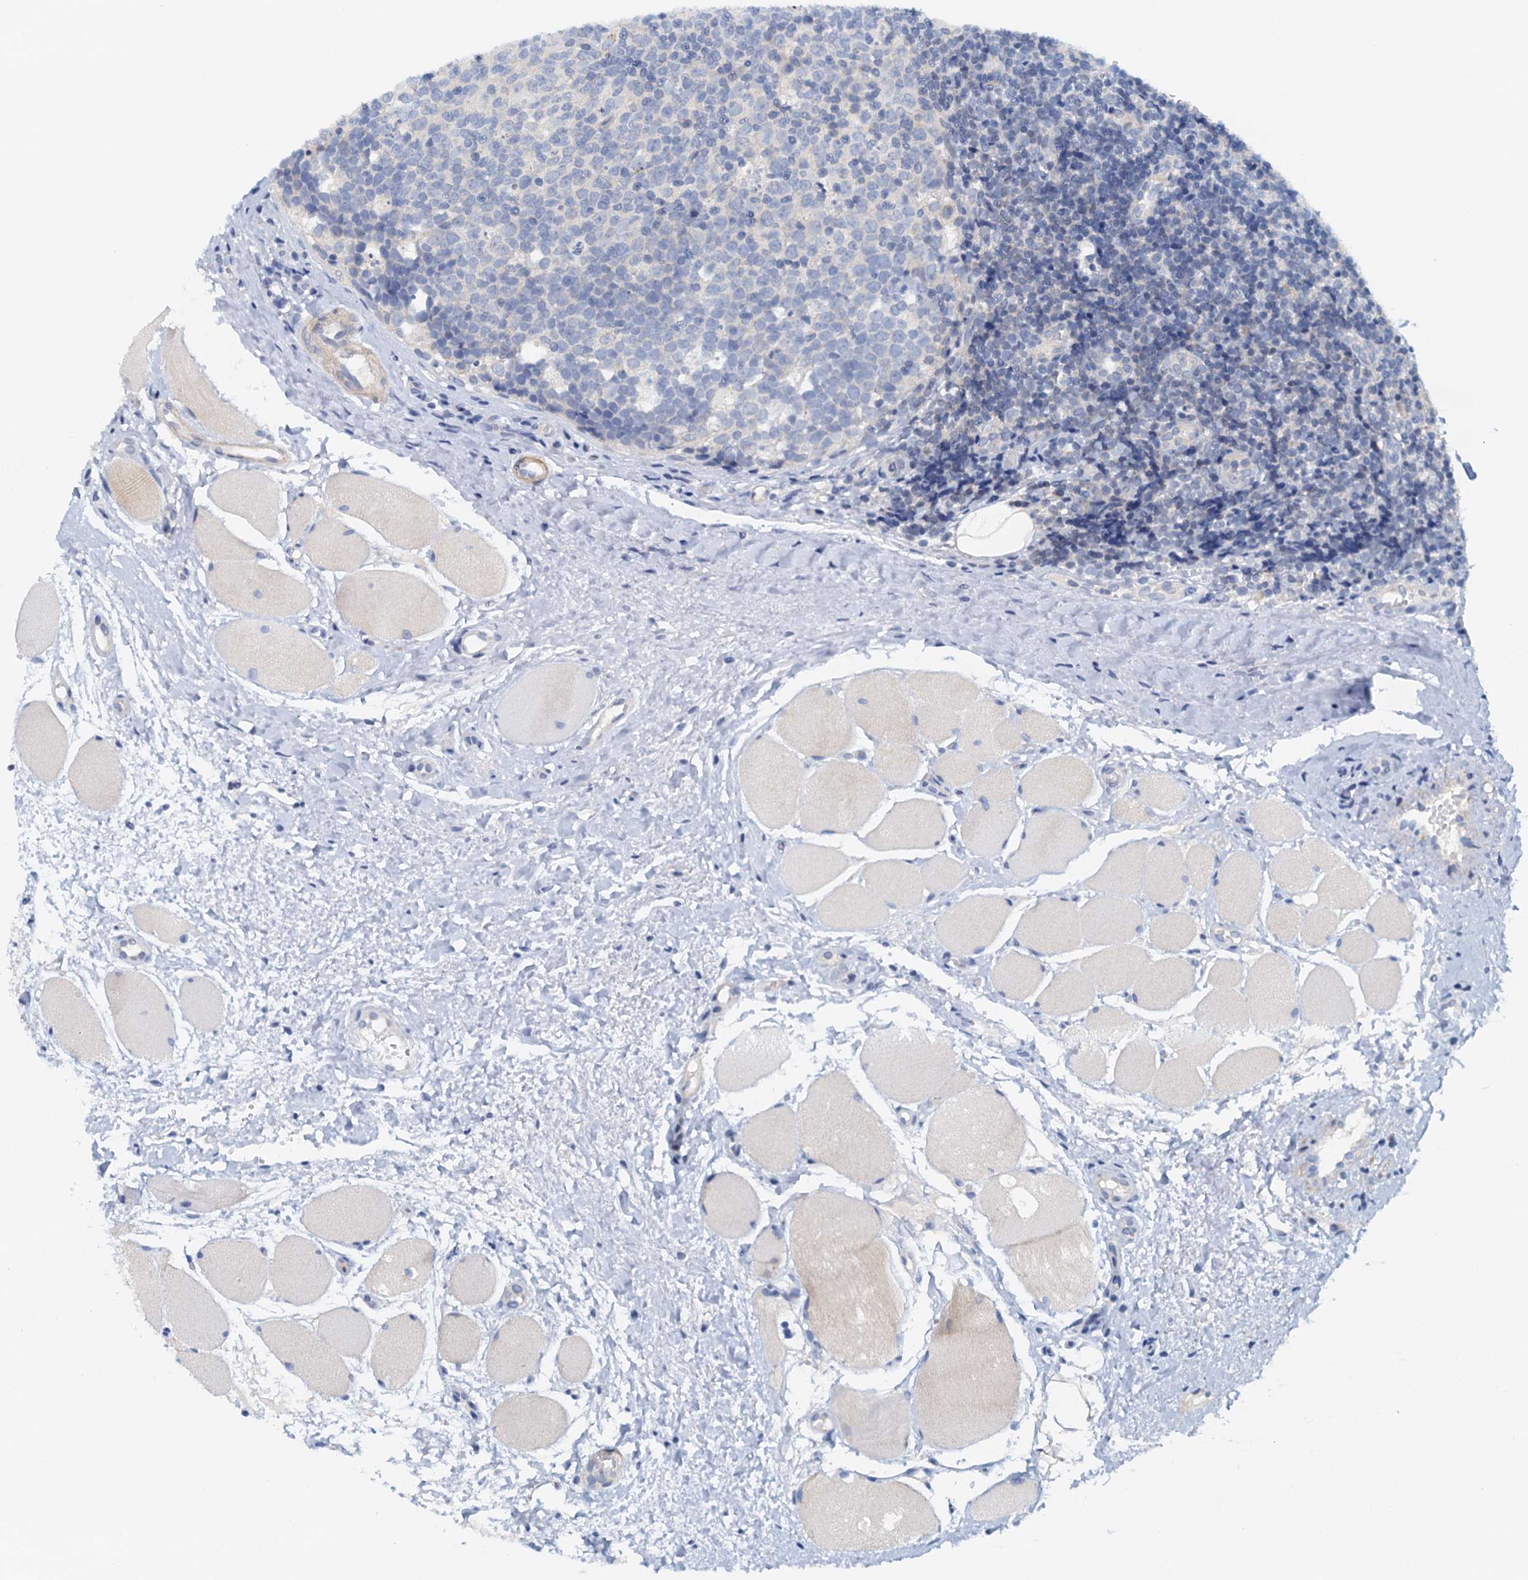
{"staining": {"intensity": "negative", "quantity": "none", "location": "none"}, "tissue": "tonsil", "cell_type": "Germinal center cells", "image_type": "normal", "snomed": [{"axis": "morphology", "description": "Normal tissue, NOS"}, {"axis": "topography", "description": "Tonsil"}], "caption": "Immunohistochemistry image of unremarkable tonsil: human tonsil stained with DAB displays no significant protein staining in germinal center cells.", "gene": "DTD1", "patient": {"sex": "female", "age": 19}}